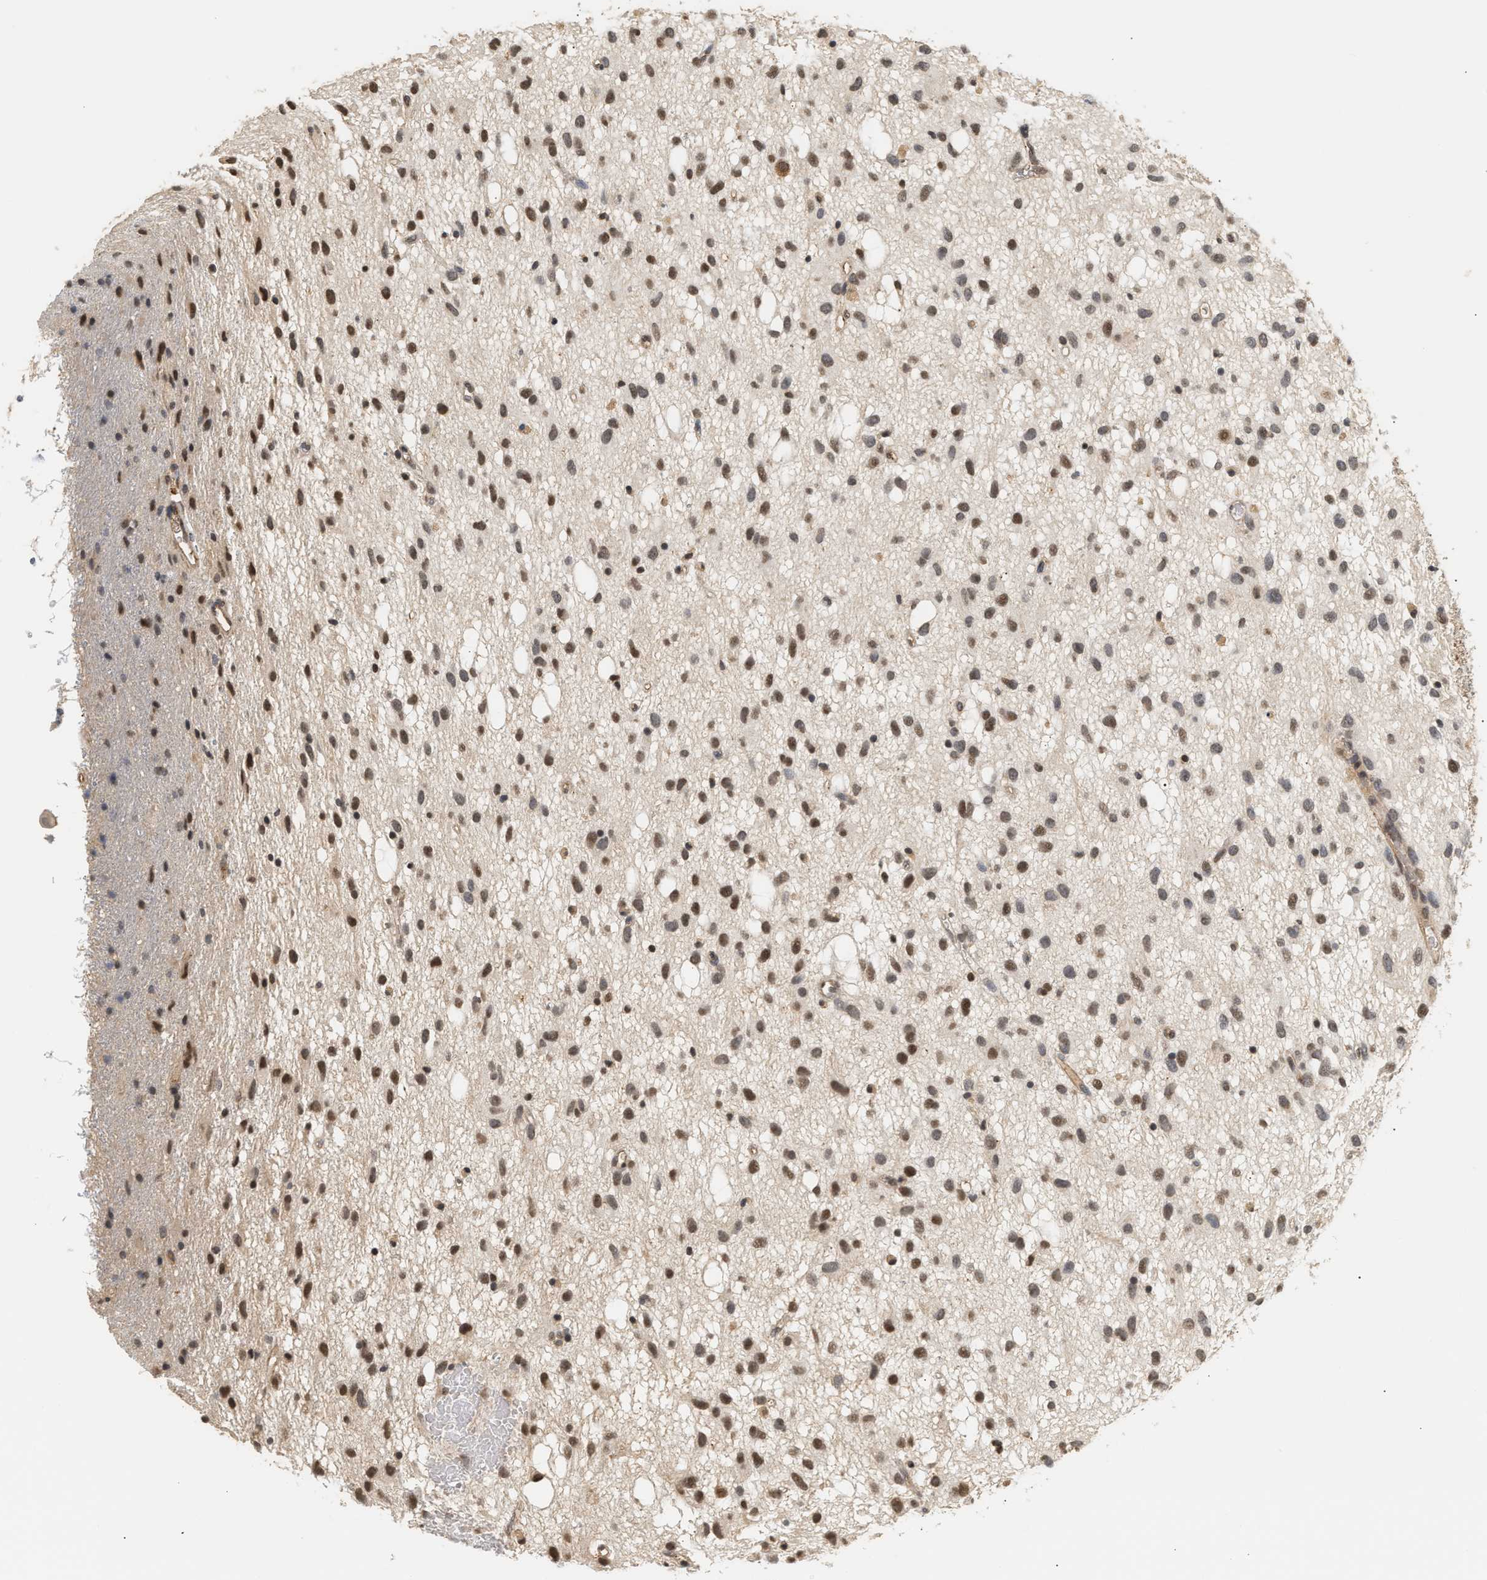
{"staining": {"intensity": "strong", "quantity": ">75%", "location": "nuclear"}, "tissue": "glioma", "cell_type": "Tumor cells", "image_type": "cancer", "snomed": [{"axis": "morphology", "description": "Glioma, malignant, Low grade"}, {"axis": "topography", "description": "Brain"}], "caption": "Protein positivity by immunohistochemistry displays strong nuclear expression in approximately >75% of tumor cells in glioma.", "gene": "PLXND1", "patient": {"sex": "male", "age": 77}}